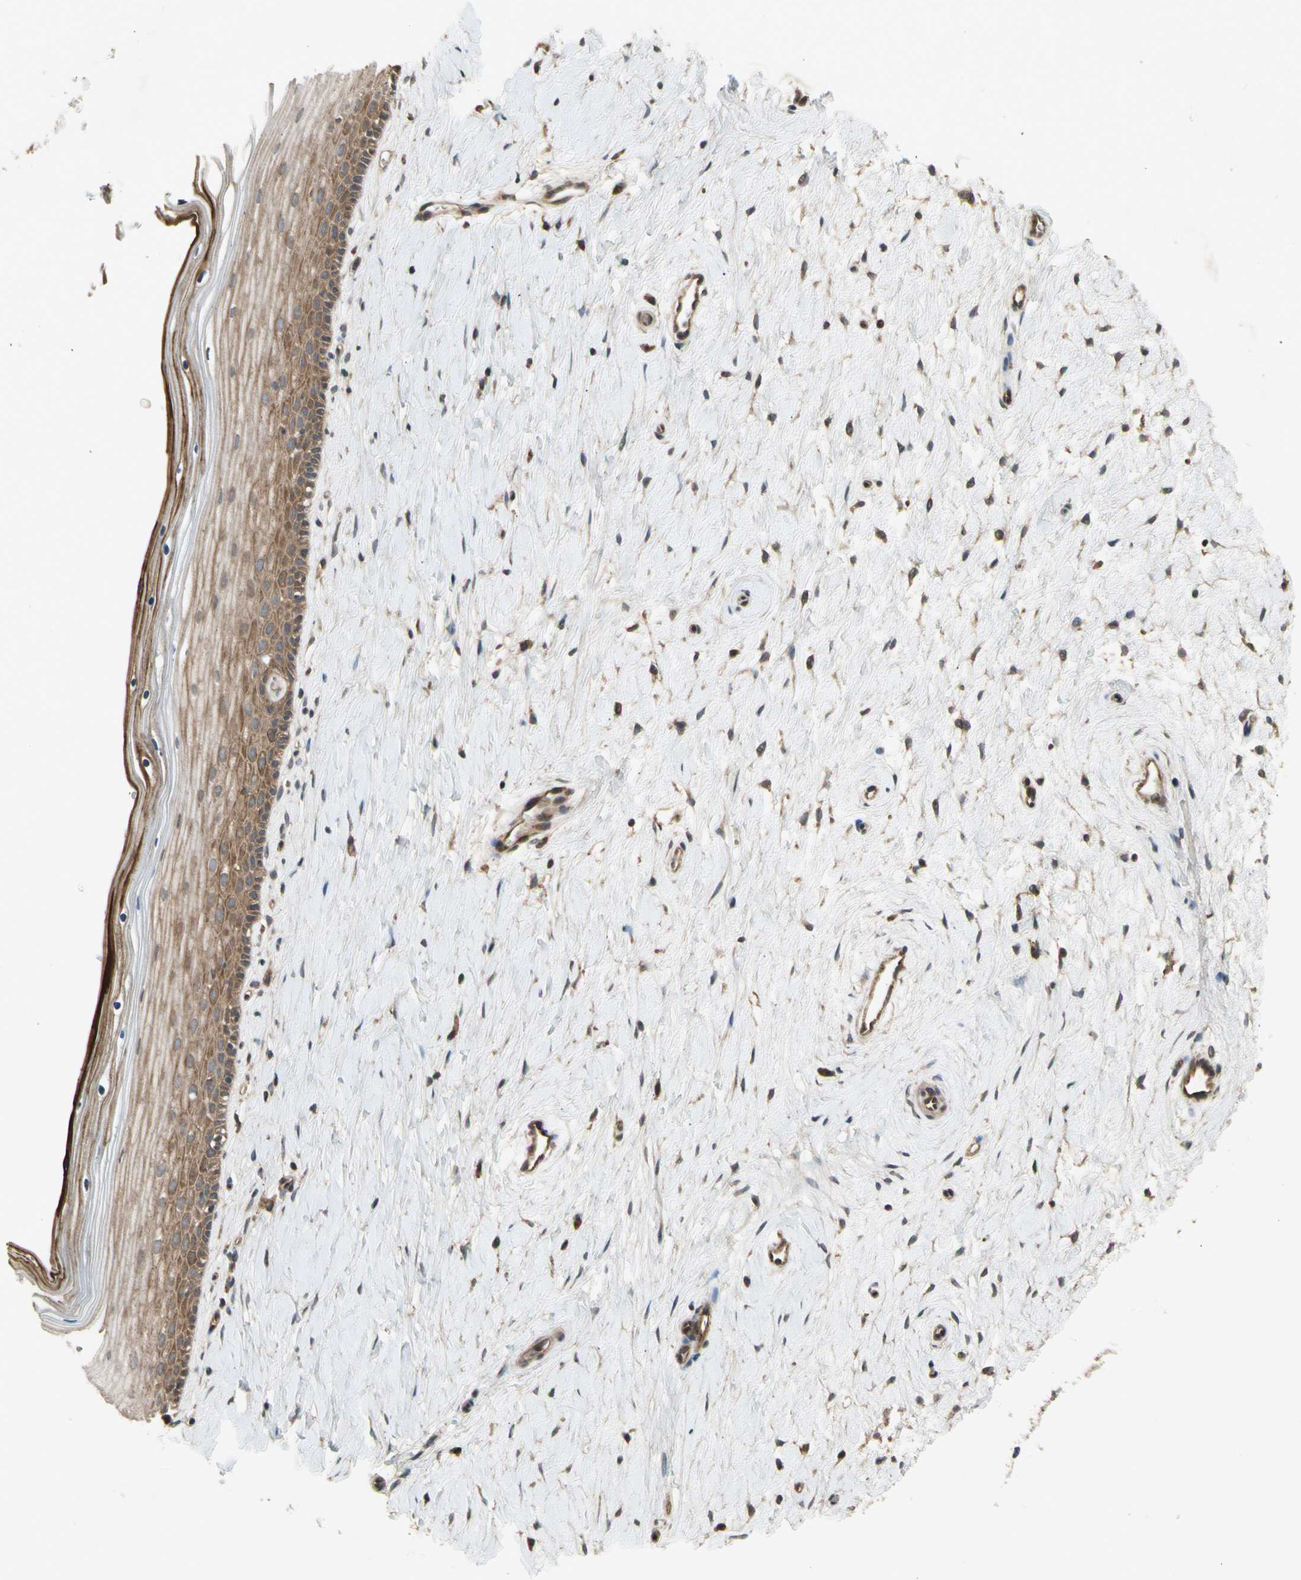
{"staining": {"intensity": "weak", "quantity": "25%-75%", "location": "cytoplasmic/membranous"}, "tissue": "cervix", "cell_type": "Glandular cells", "image_type": "normal", "snomed": [{"axis": "morphology", "description": "Normal tissue, NOS"}, {"axis": "topography", "description": "Cervix"}], "caption": "Protein staining of normal cervix displays weak cytoplasmic/membranous expression in about 25%-75% of glandular cells. (brown staining indicates protein expression, while blue staining denotes nuclei).", "gene": "EFNB2", "patient": {"sex": "female", "age": 39}}